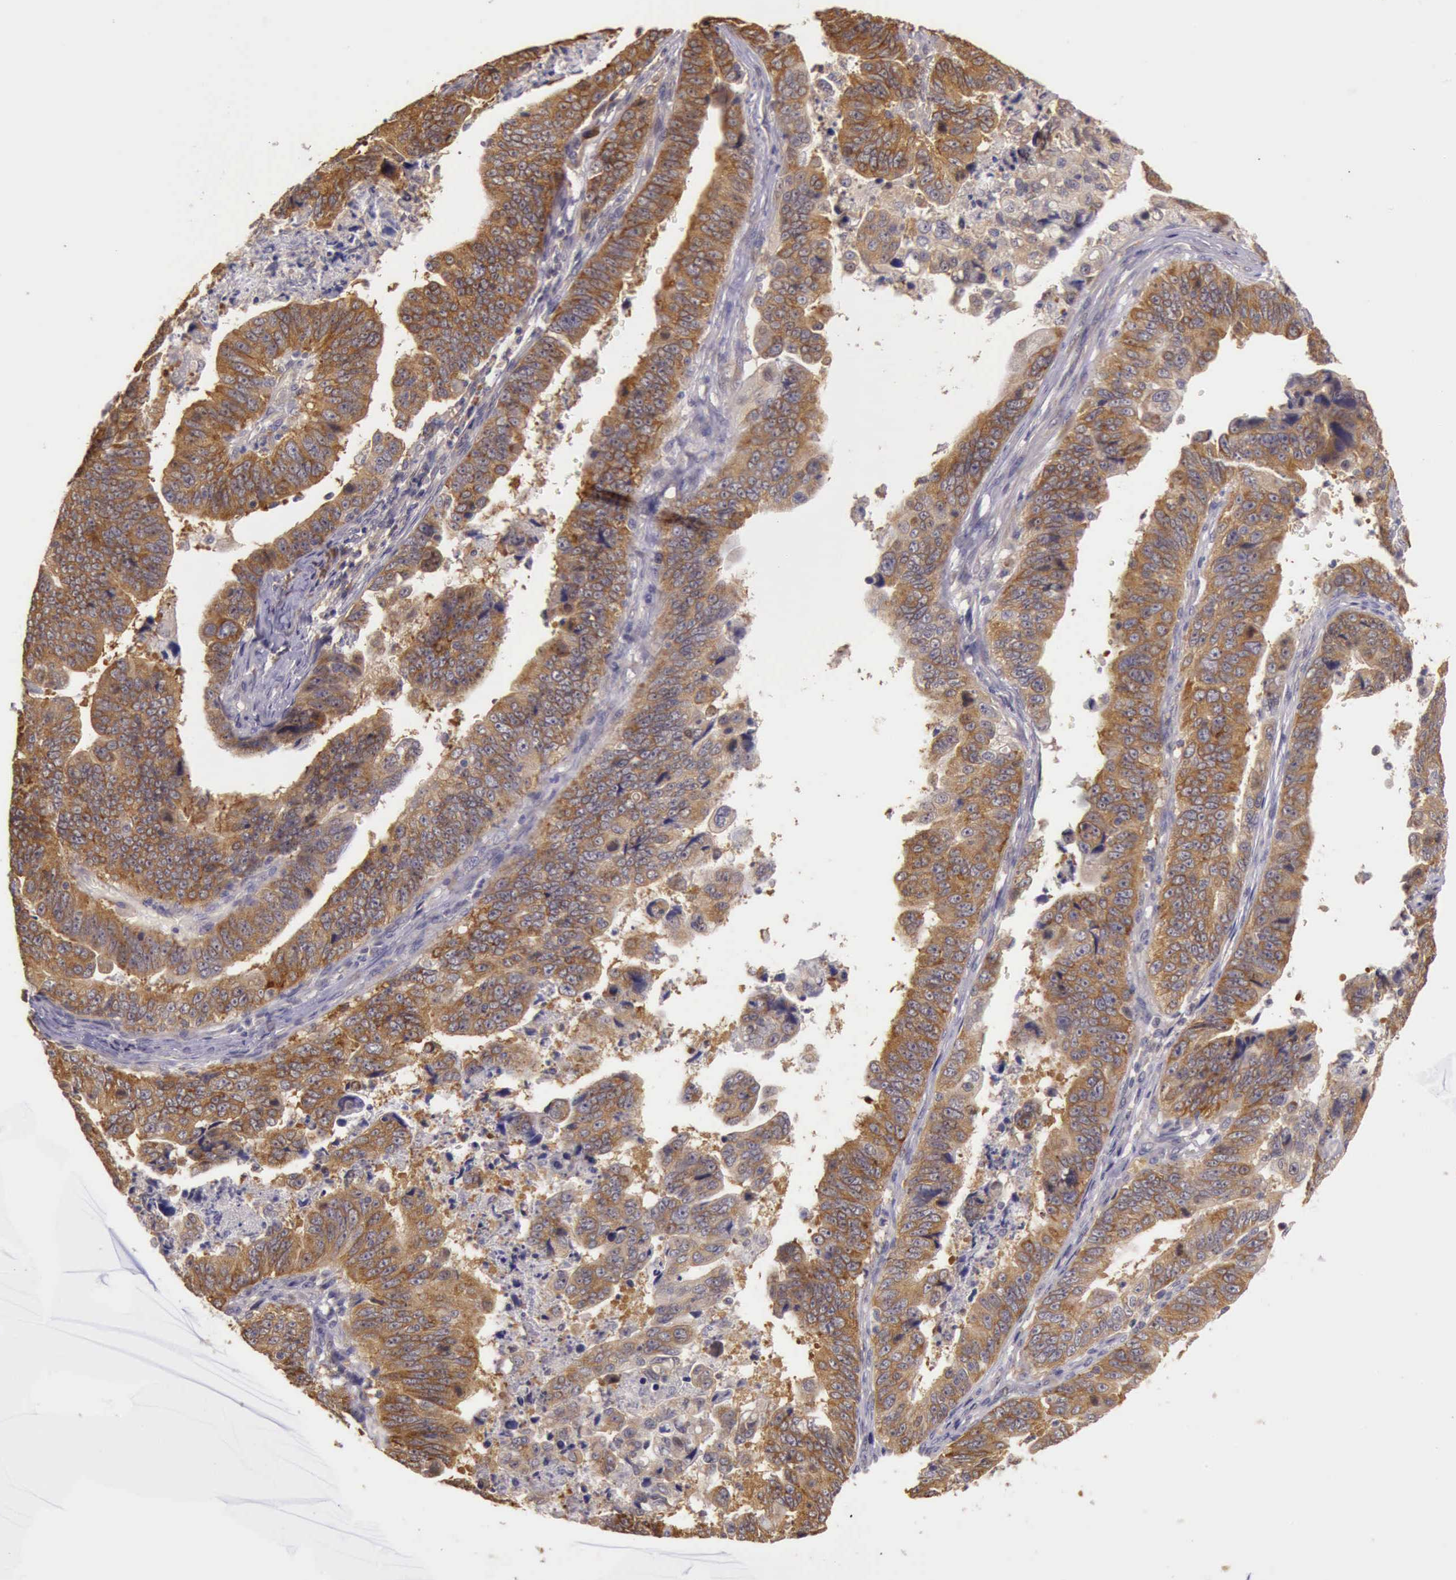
{"staining": {"intensity": "strong", "quantity": ">75%", "location": "cytoplasmic/membranous"}, "tissue": "stomach cancer", "cell_type": "Tumor cells", "image_type": "cancer", "snomed": [{"axis": "morphology", "description": "Adenocarcinoma, NOS"}, {"axis": "topography", "description": "Stomach, upper"}], "caption": "A high-resolution photomicrograph shows IHC staining of stomach adenocarcinoma, which demonstrates strong cytoplasmic/membranous staining in about >75% of tumor cells. The staining is performed using DAB brown chromogen to label protein expression. The nuclei are counter-stained blue using hematoxylin.", "gene": "EIF5", "patient": {"sex": "female", "age": 50}}